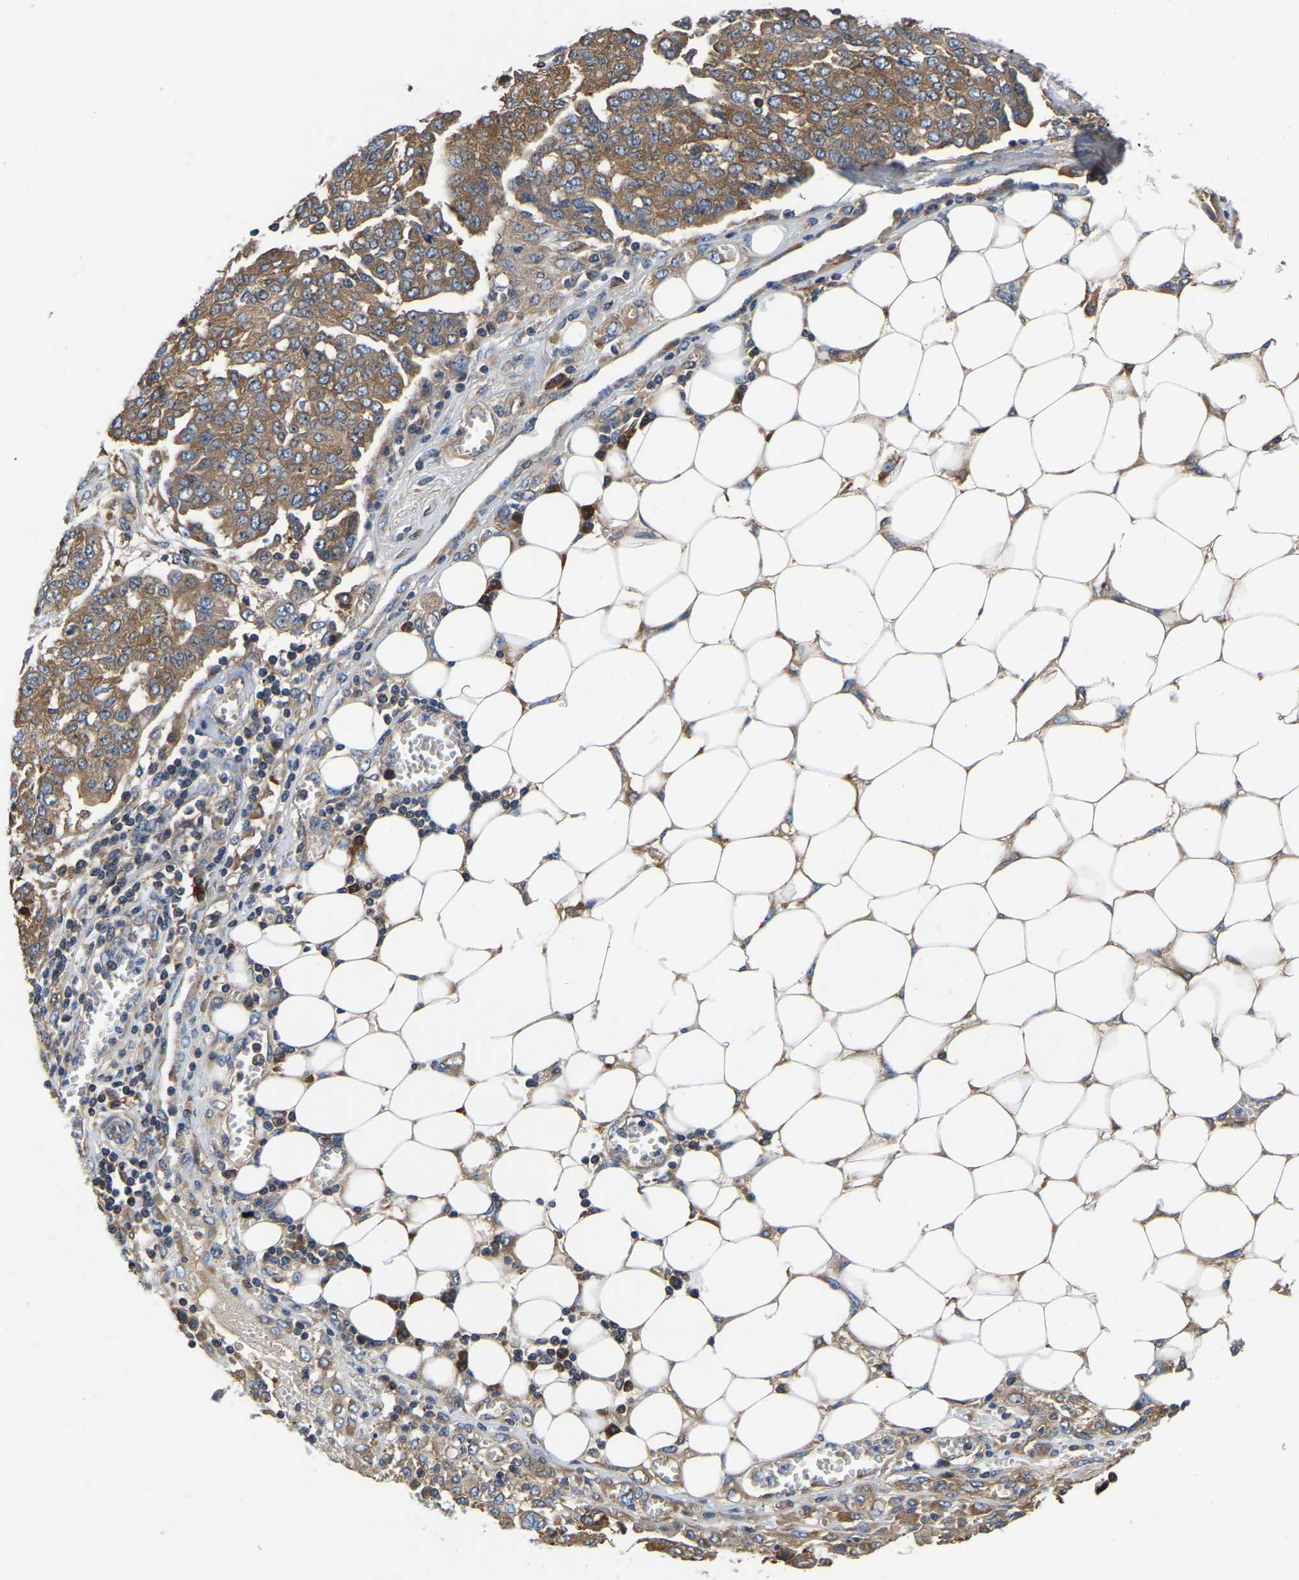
{"staining": {"intensity": "moderate", "quantity": ">75%", "location": "cytoplasmic/membranous"}, "tissue": "ovarian cancer", "cell_type": "Tumor cells", "image_type": "cancer", "snomed": [{"axis": "morphology", "description": "Cystadenocarcinoma, serous, NOS"}, {"axis": "topography", "description": "Soft tissue"}, {"axis": "topography", "description": "Ovary"}], "caption": "This histopathology image demonstrates immunohistochemistry (IHC) staining of ovarian cancer (serous cystadenocarcinoma), with medium moderate cytoplasmic/membranous positivity in approximately >75% of tumor cells.", "gene": "GARS1", "patient": {"sex": "female", "age": 57}}